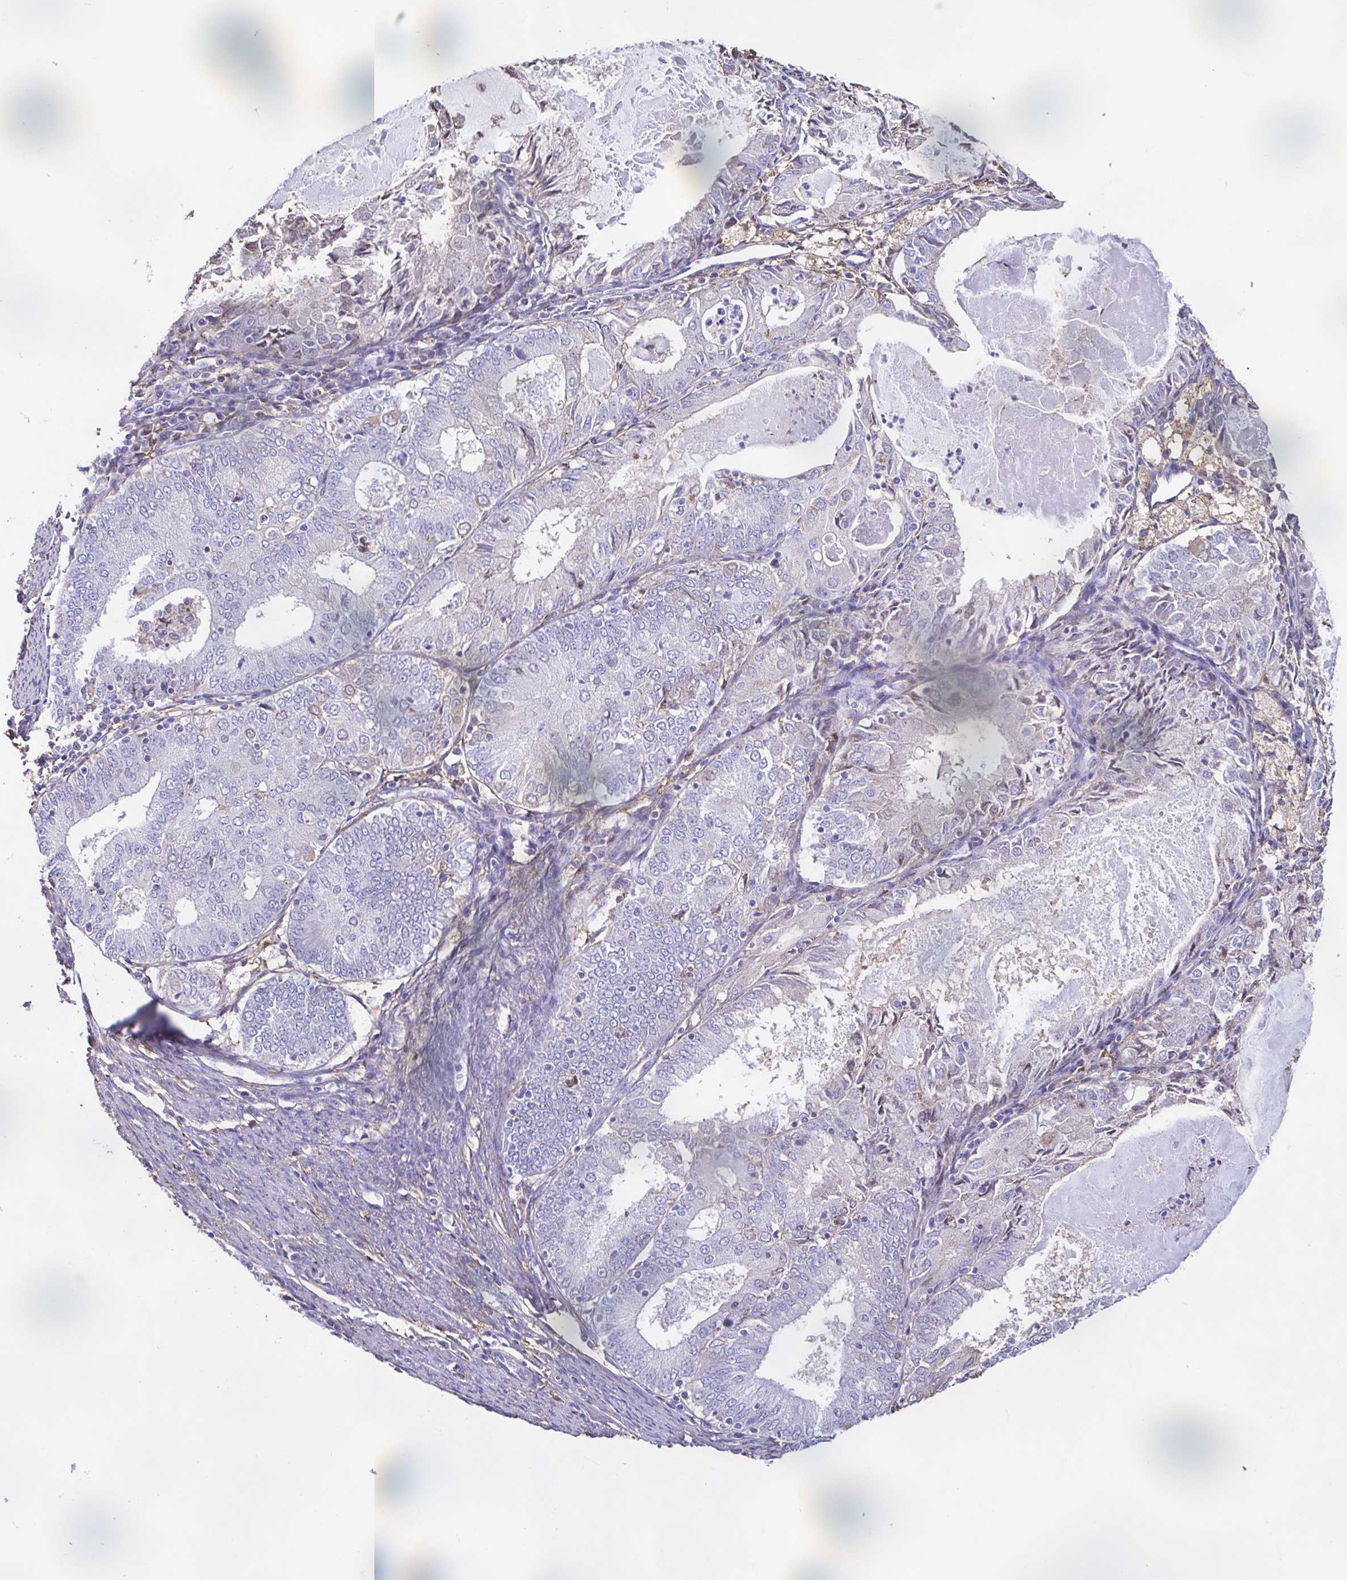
{"staining": {"intensity": "negative", "quantity": "none", "location": "none"}, "tissue": "endometrial cancer", "cell_type": "Tumor cells", "image_type": "cancer", "snomed": [{"axis": "morphology", "description": "Adenocarcinoma, NOS"}, {"axis": "topography", "description": "Endometrium"}], "caption": "Endometrial cancer (adenocarcinoma) was stained to show a protein in brown. There is no significant positivity in tumor cells. Brightfield microscopy of immunohistochemistry stained with DAB (3,3'-diaminobenzidine) (brown) and hematoxylin (blue), captured at high magnification.", "gene": "ANXA10", "patient": {"sex": "female", "age": 57}}